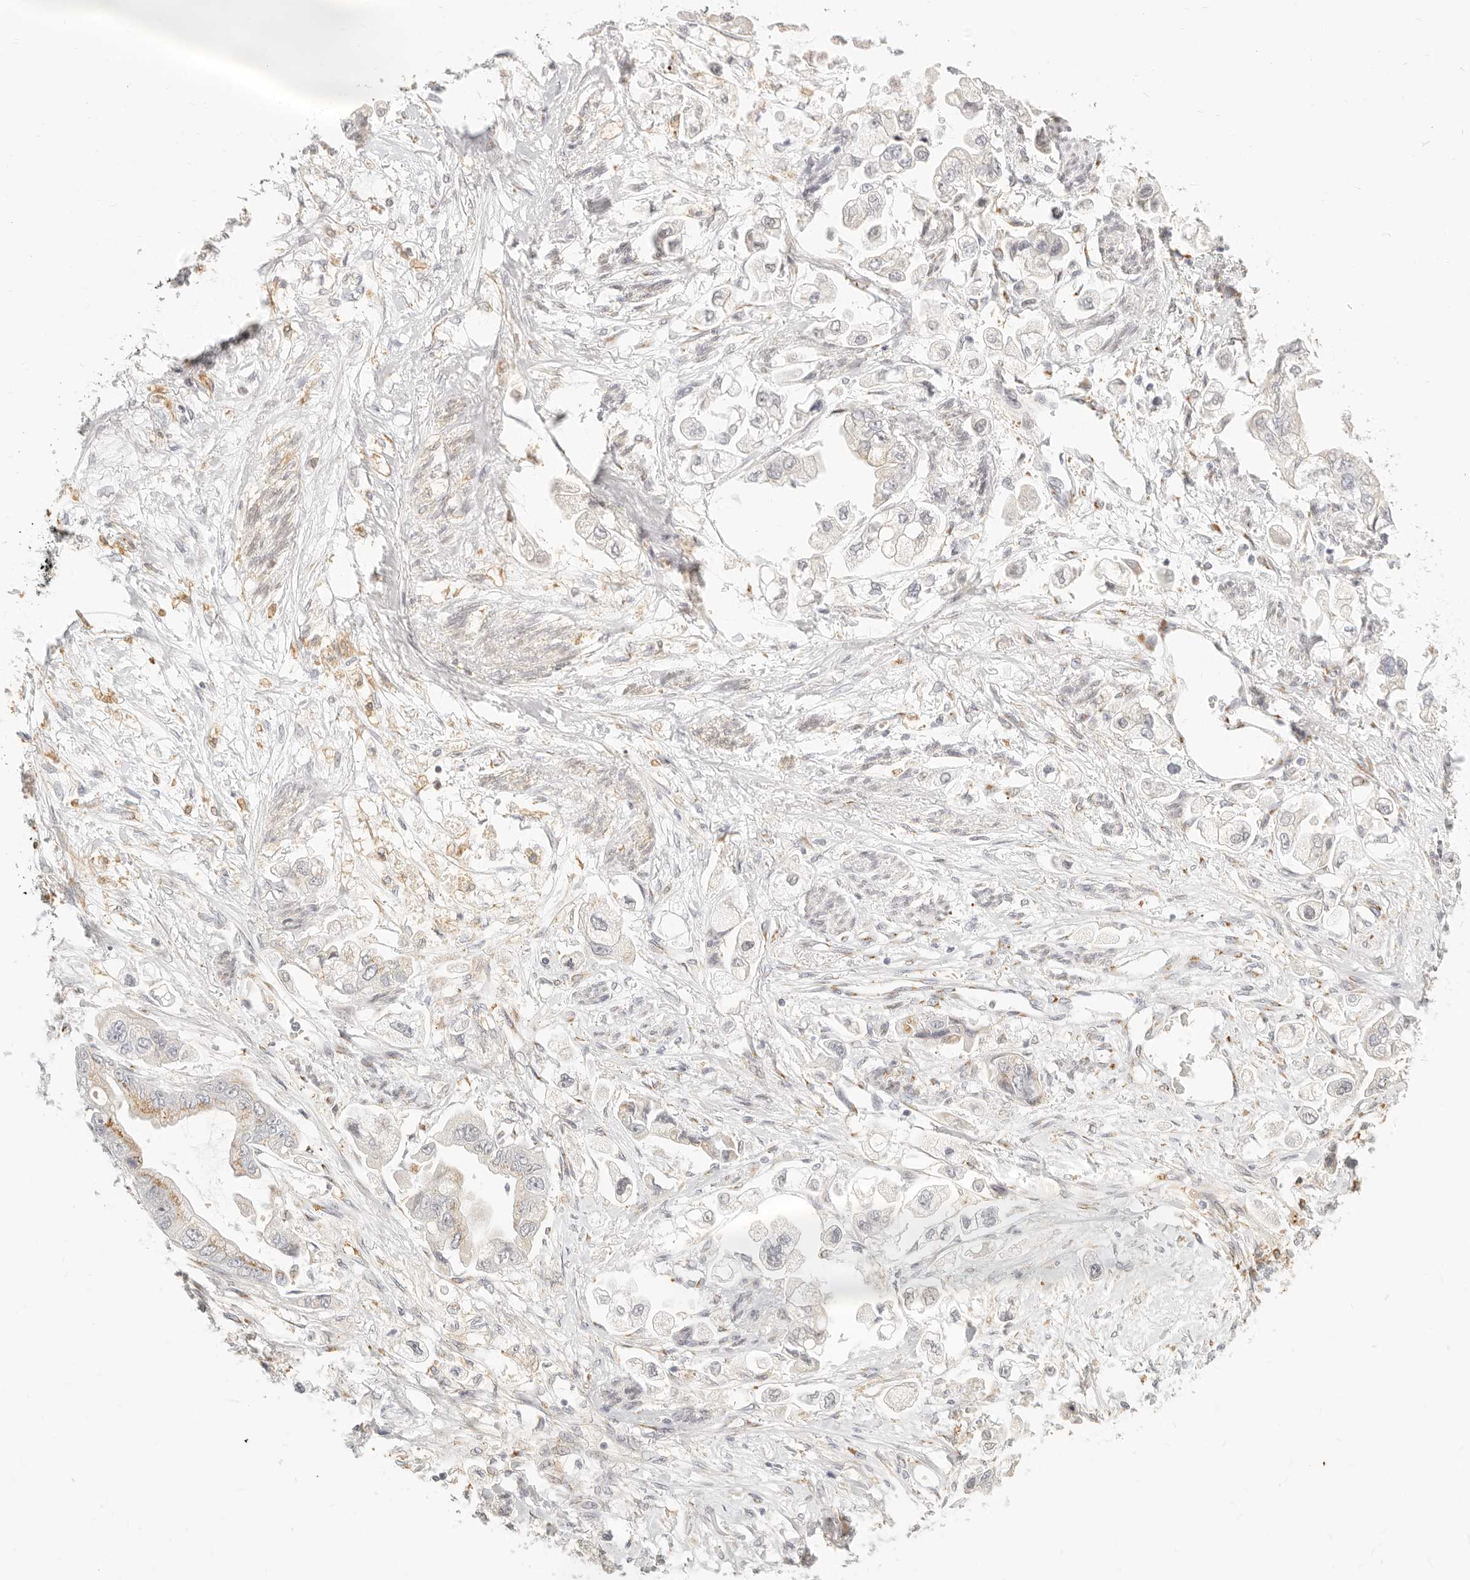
{"staining": {"intensity": "moderate", "quantity": "<25%", "location": "cytoplasmic/membranous"}, "tissue": "stomach cancer", "cell_type": "Tumor cells", "image_type": "cancer", "snomed": [{"axis": "morphology", "description": "Adenocarcinoma, NOS"}, {"axis": "topography", "description": "Stomach"}], "caption": "A brown stain shows moderate cytoplasmic/membranous staining of a protein in stomach adenocarcinoma tumor cells. Using DAB (brown) and hematoxylin (blue) stains, captured at high magnification using brightfield microscopy.", "gene": "FAM20B", "patient": {"sex": "male", "age": 62}}